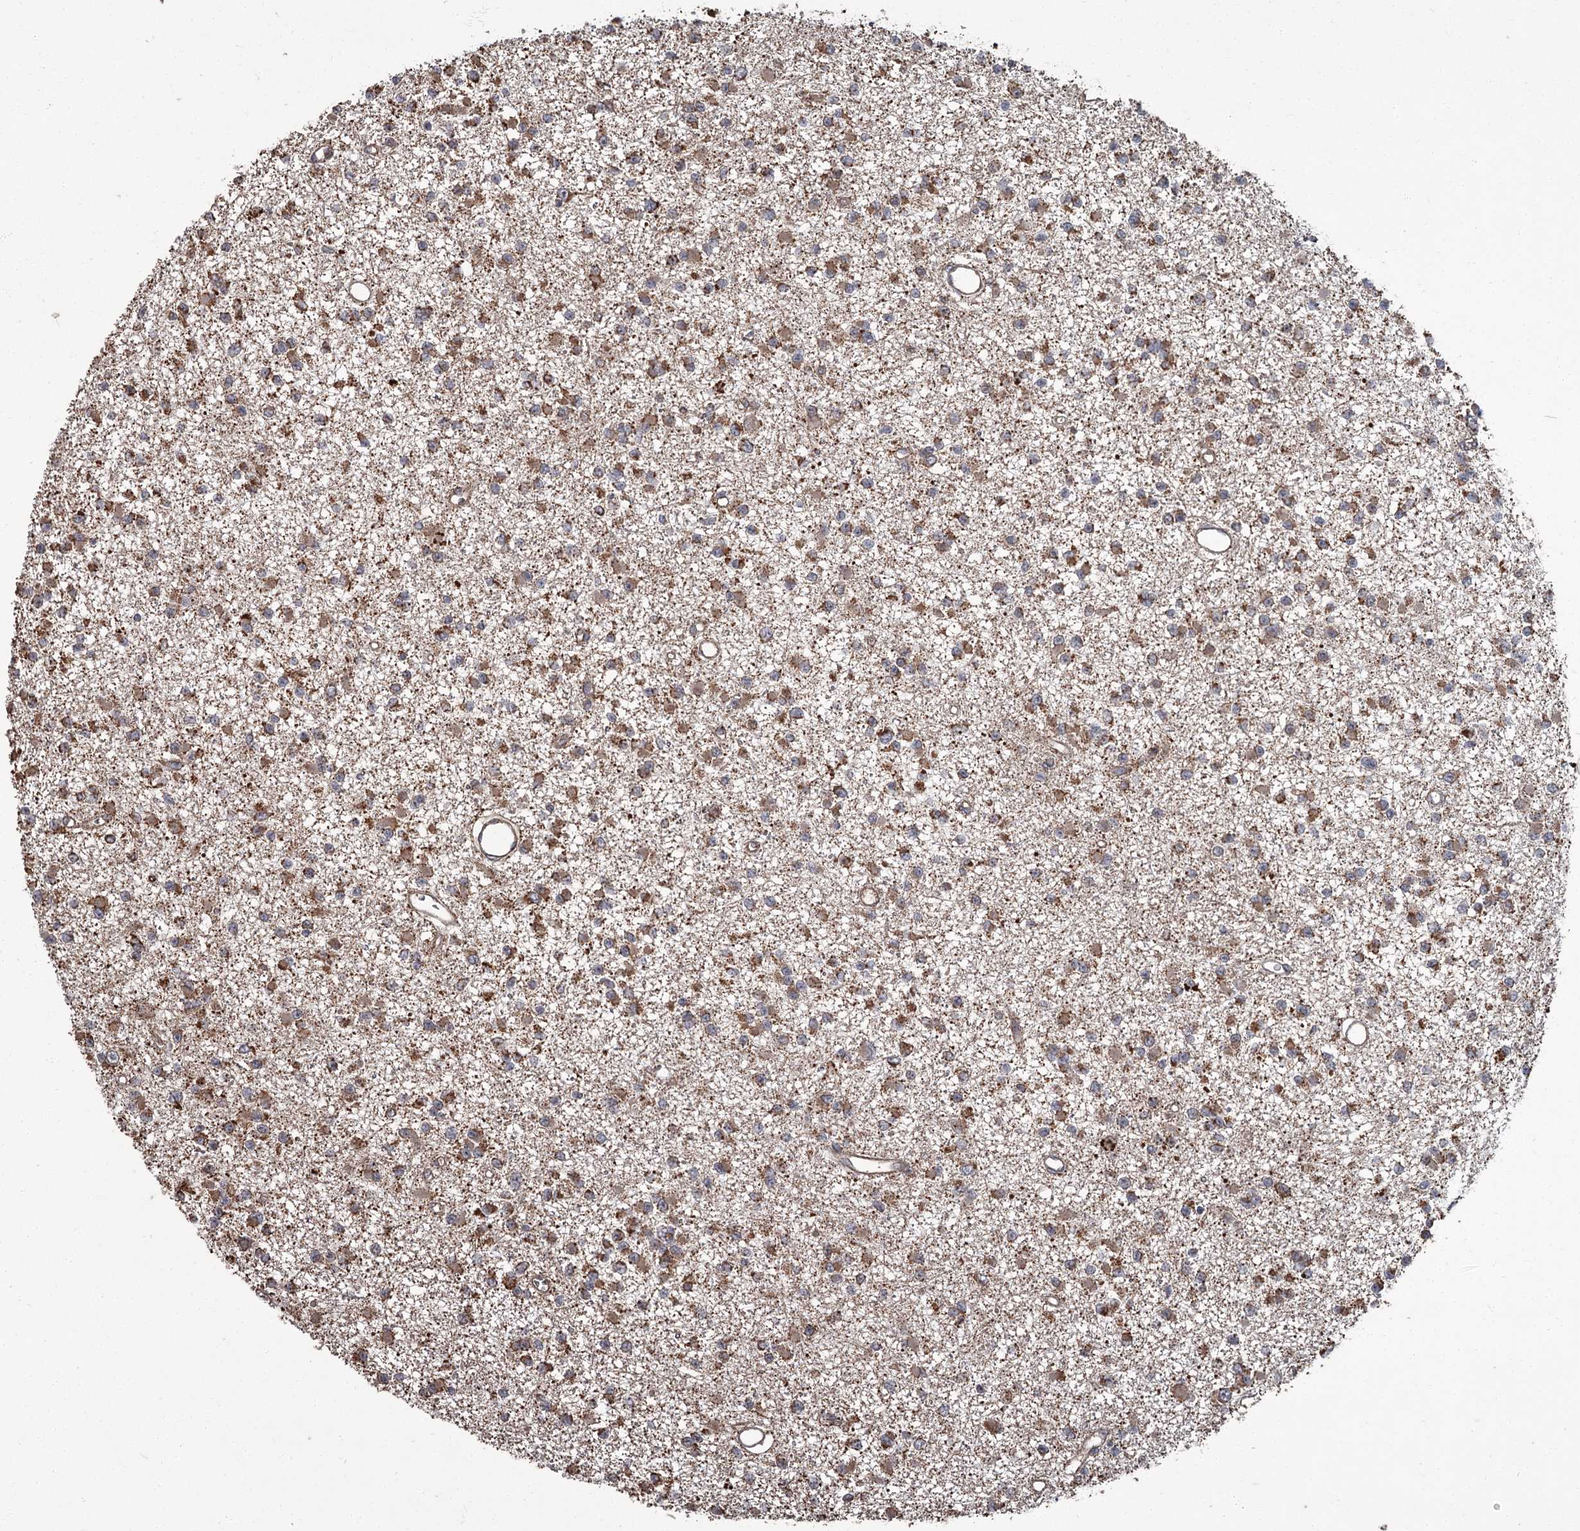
{"staining": {"intensity": "strong", "quantity": ">75%", "location": "cytoplasmic/membranous"}, "tissue": "glioma", "cell_type": "Tumor cells", "image_type": "cancer", "snomed": [{"axis": "morphology", "description": "Glioma, malignant, Low grade"}, {"axis": "topography", "description": "Brain"}], "caption": "High-power microscopy captured an IHC histopathology image of glioma, revealing strong cytoplasmic/membranous positivity in approximately >75% of tumor cells.", "gene": "THAP9", "patient": {"sex": "female", "age": 22}}